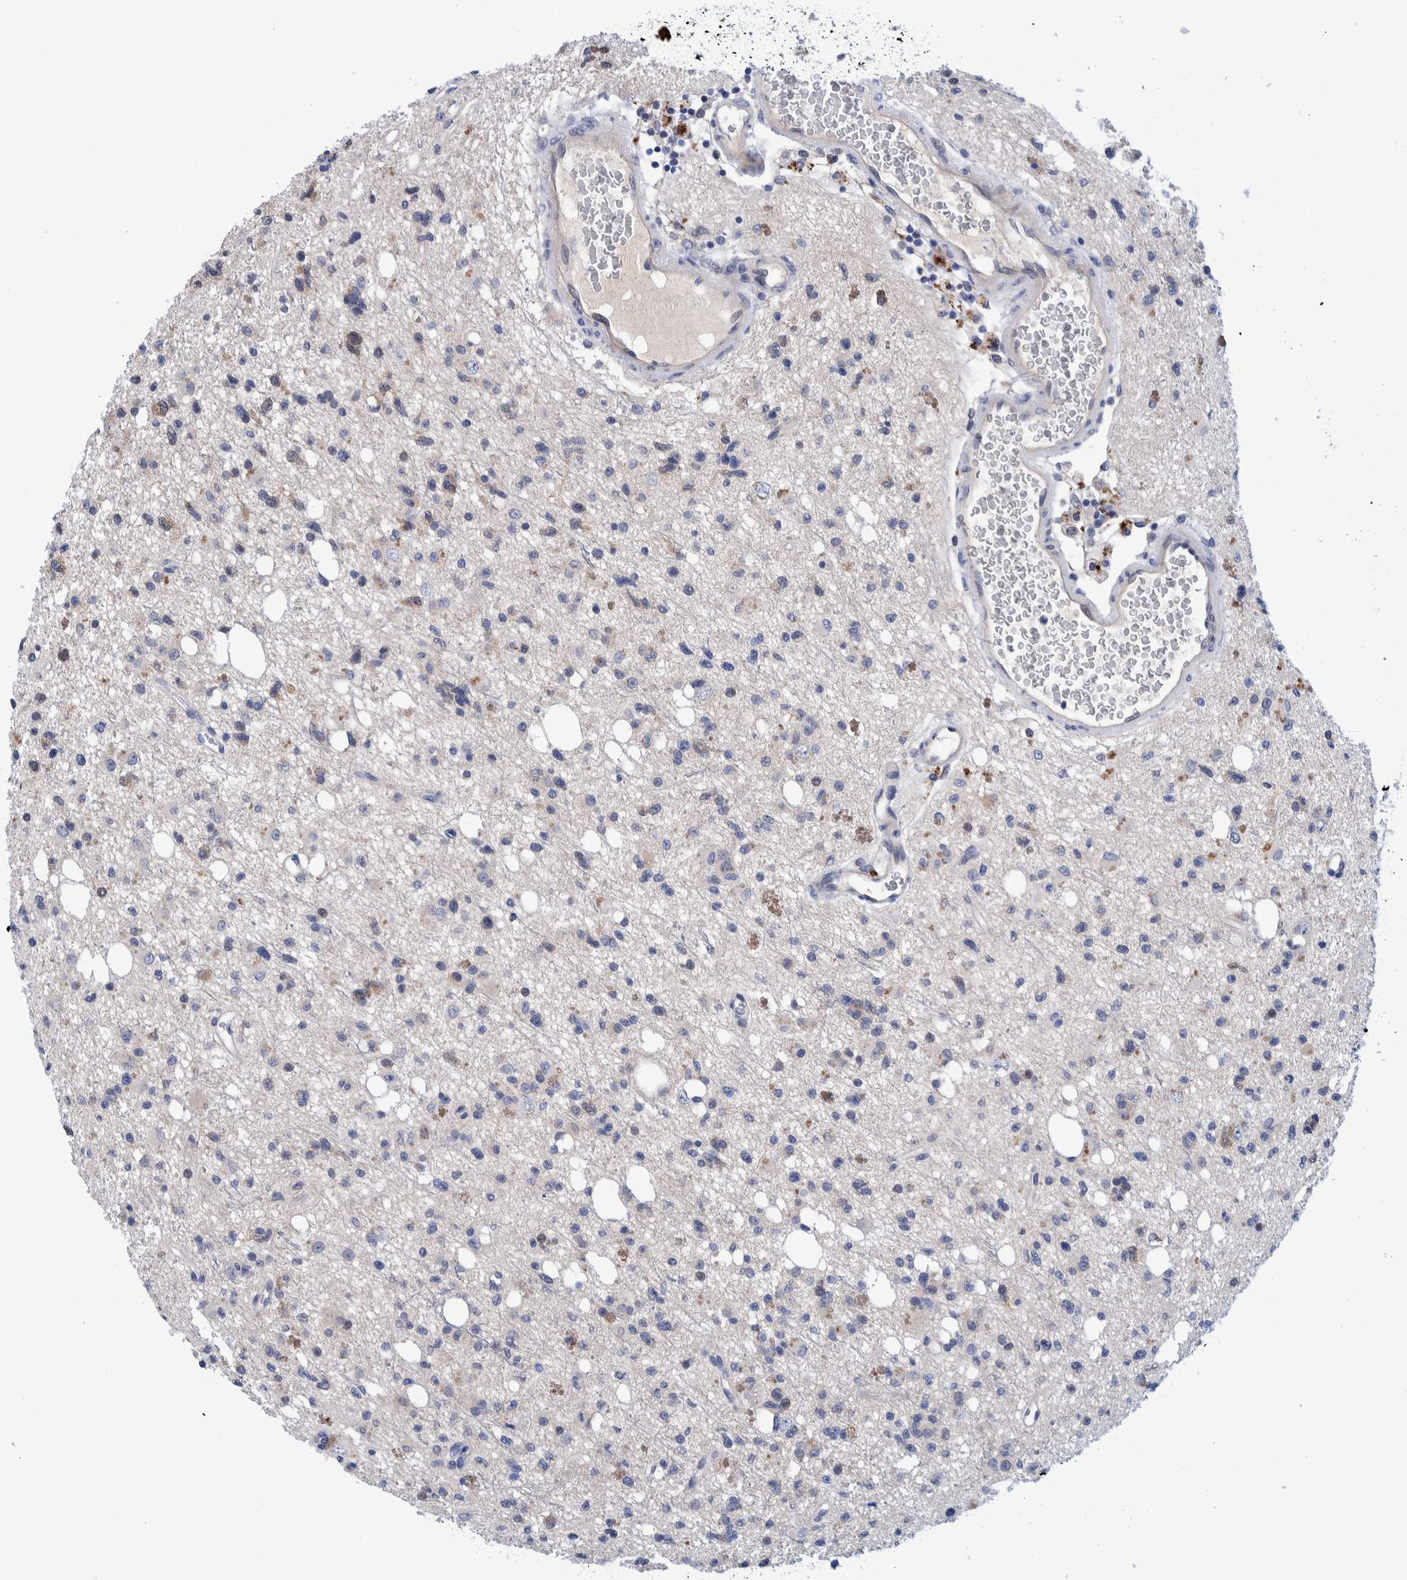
{"staining": {"intensity": "weak", "quantity": "<25%", "location": "cytoplasmic/membranous"}, "tissue": "glioma", "cell_type": "Tumor cells", "image_type": "cancer", "snomed": [{"axis": "morphology", "description": "Glioma, malignant, High grade"}, {"axis": "topography", "description": "Brain"}], "caption": "Immunohistochemistry (IHC) image of neoplastic tissue: human glioma stained with DAB exhibits no significant protein staining in tumor cells.", "gene": "PFAS", "patient": {"sex": "female", "age": 62}}